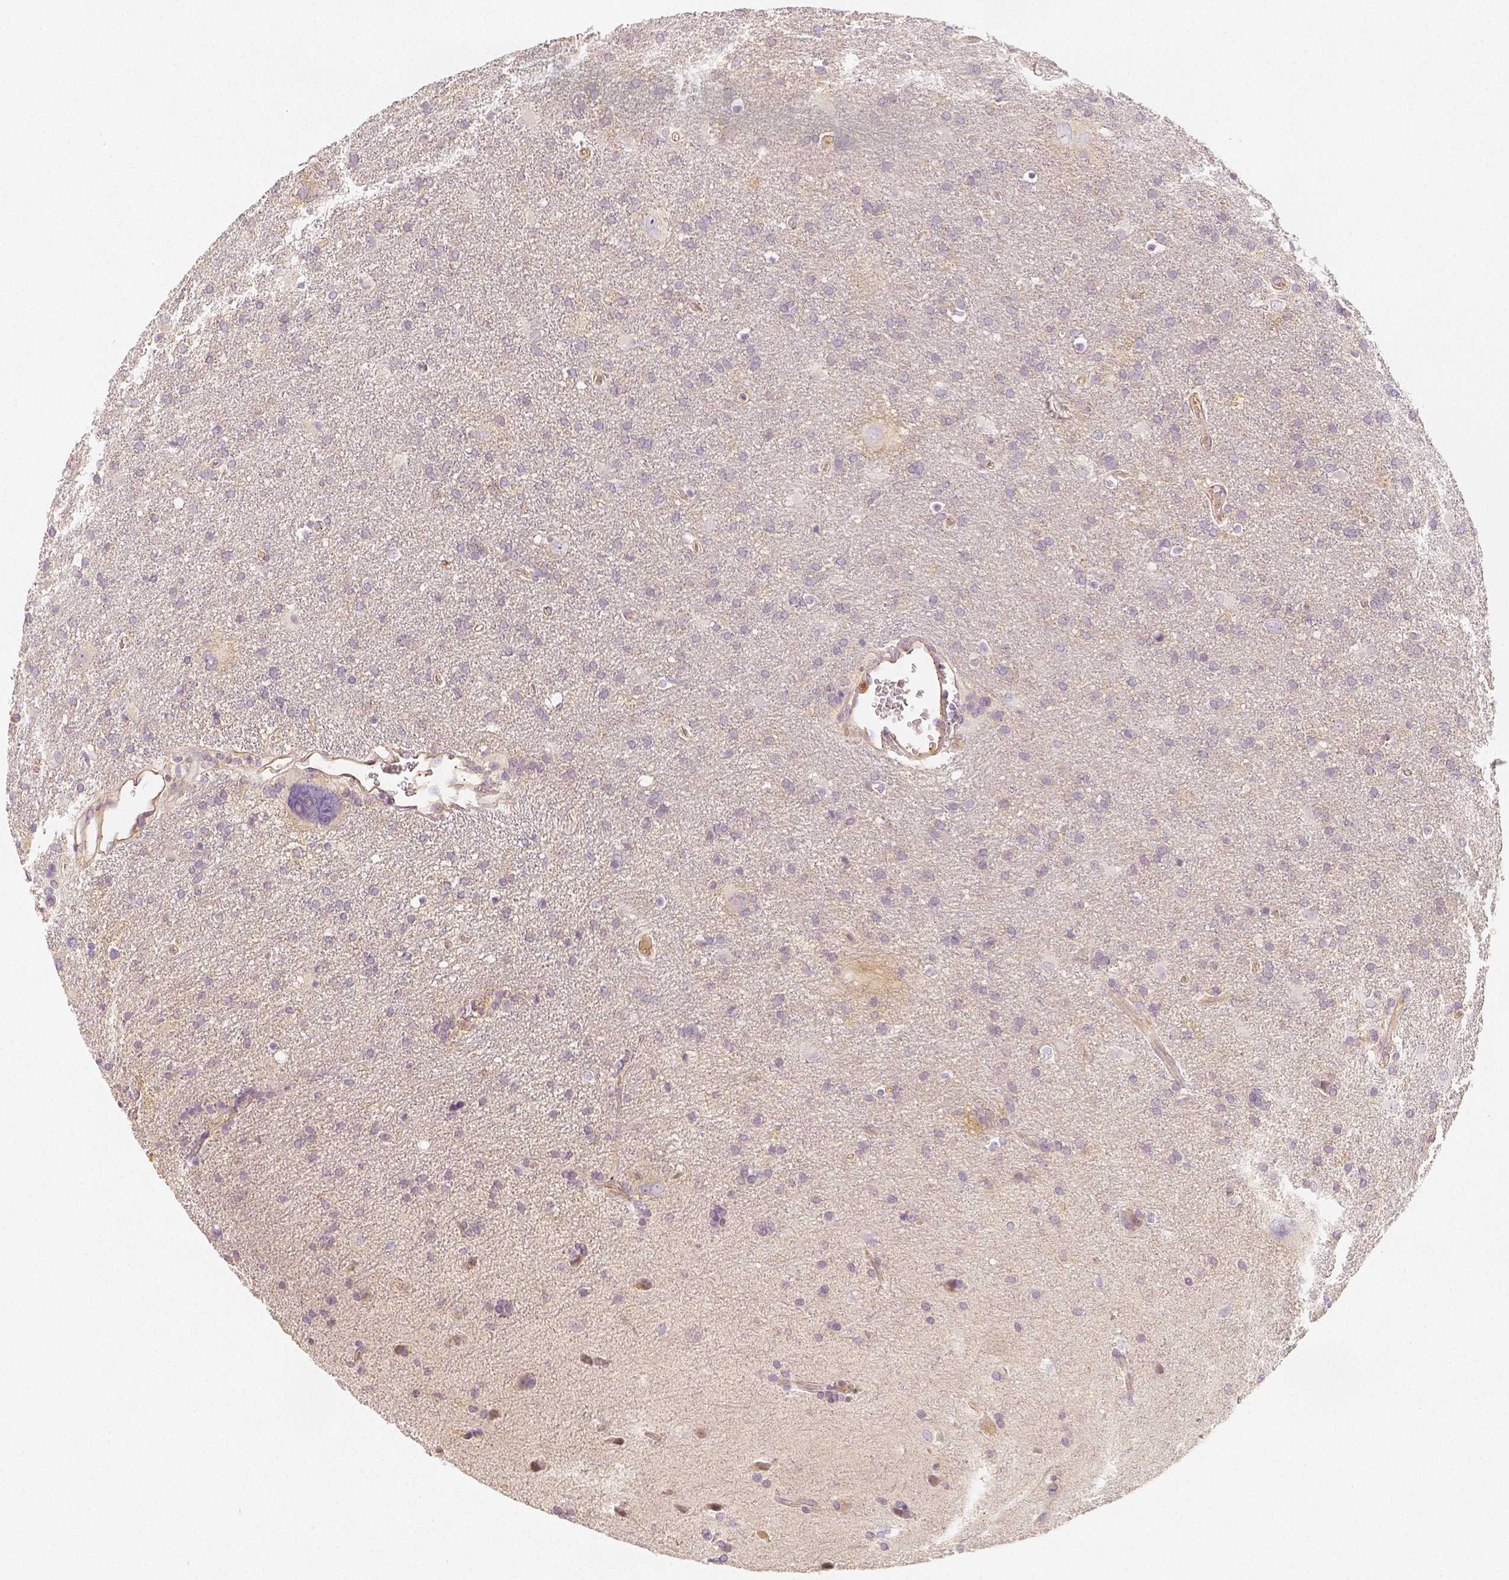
{"staining": {"intensity": "negative", "quantity": "none", "location": "none"}, "tissue": "glioma", "cell_type": "Tumor cells", "image_type": "cancer", "snomed": [{"axis": "morphology", "description": "Glioma, malignant, Low grade"}, {"axis": "topography", "description": "Brain"}], "caption": "Immunohistochemistry image of low-grade glioma (malignant) stained for a protein (brown), which displays no positivity in tumor cells.", "gene": "PTPRJ", "patient": {"sex": "male", "age": 66}}